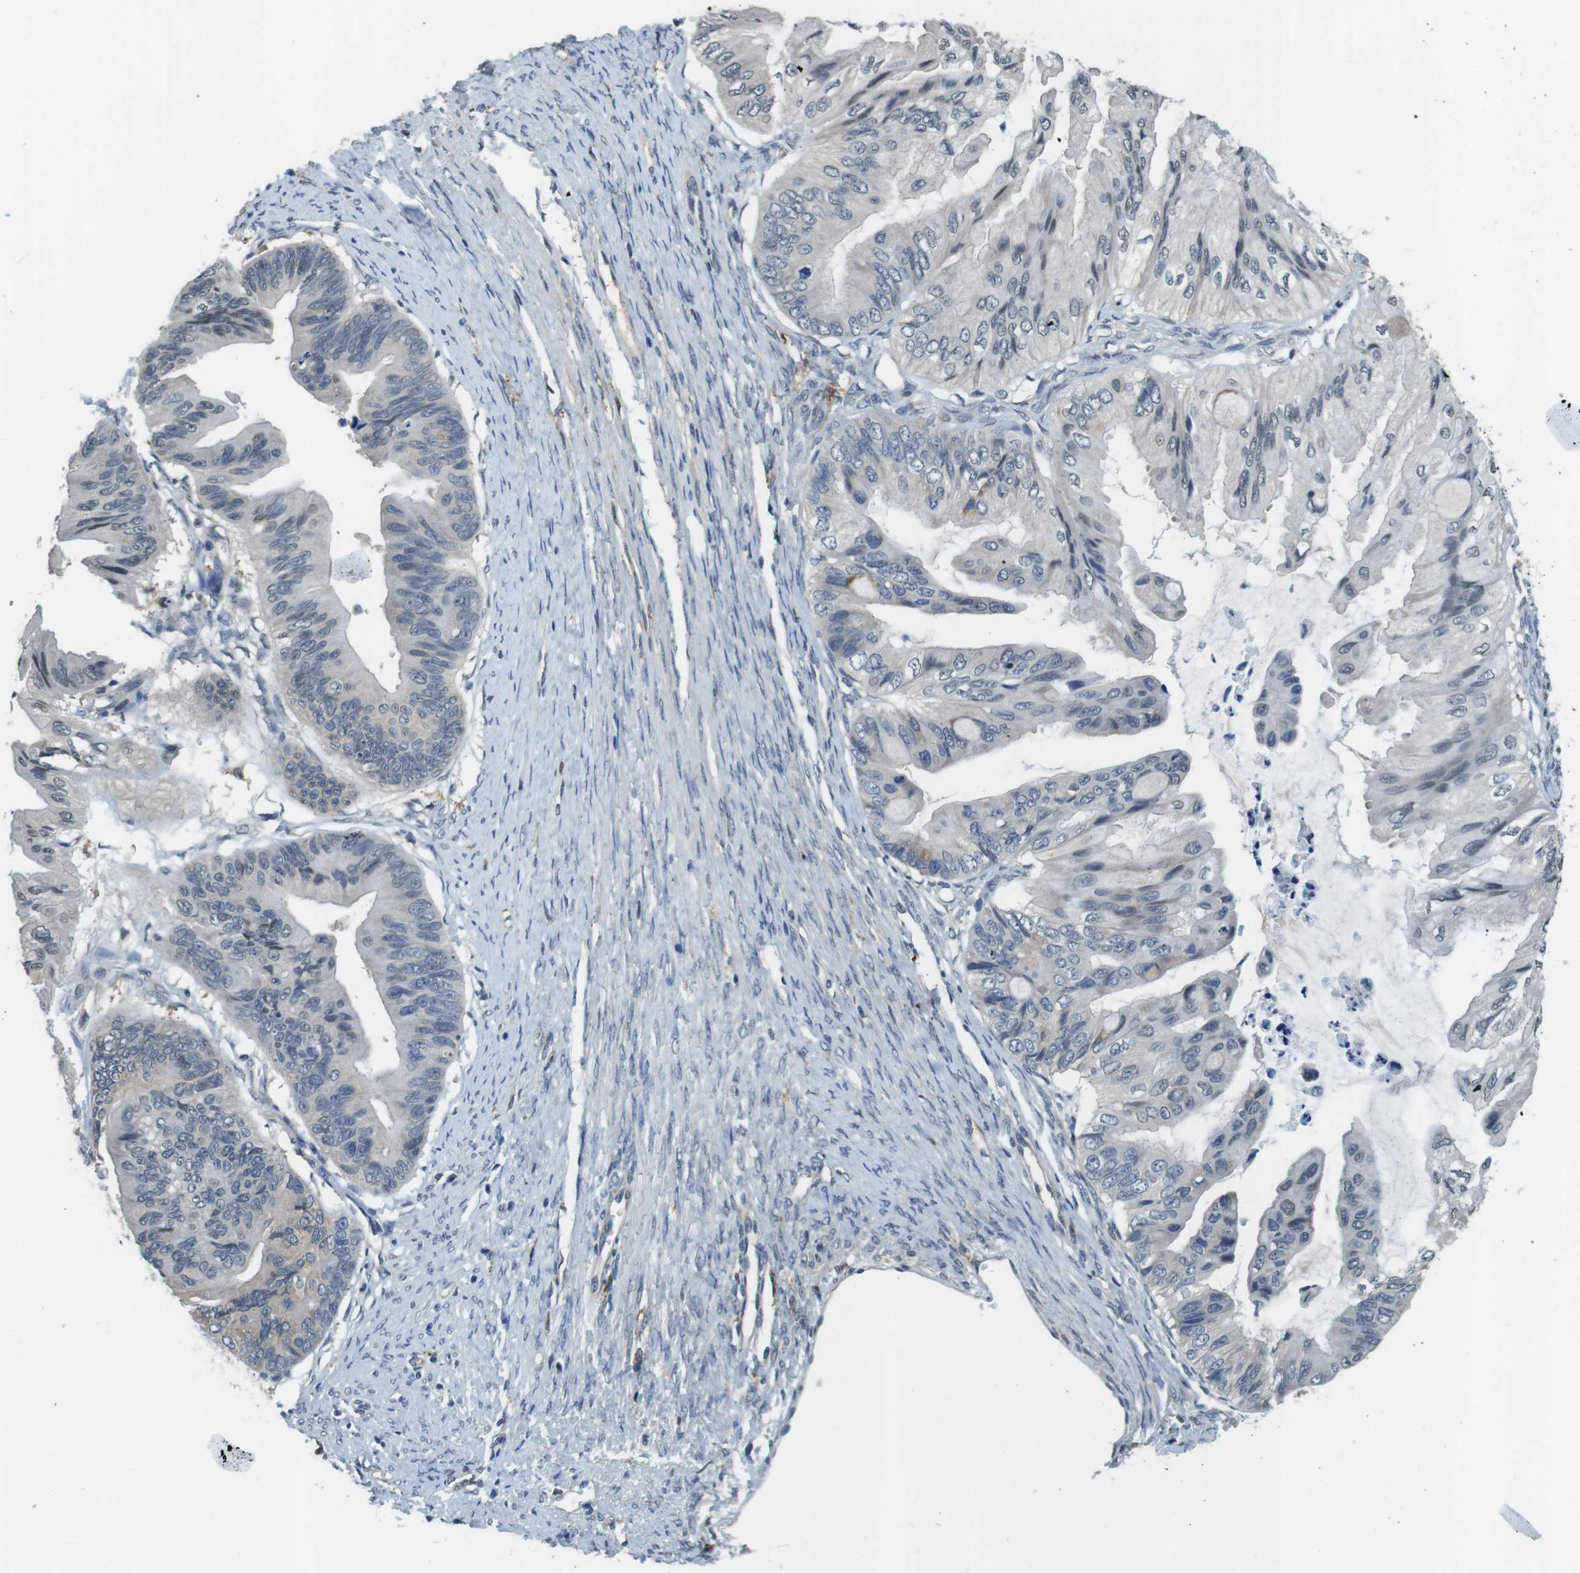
{"staining": {"intensity": "negative", "quantity": "none", "location": "none"}, "tissue": "ovarian cancer", "cell_type": "Tumor cells", "image_type": "cancer", "snomed": [{"axis": "morphology", "description": "Cystadenocarcinoma, mucinous, NOS"}, {"axis": "topography", "description": "Ovary"}], "caption": "Immunohistochemistry (IHC) photomicrograph of human ovarian mucinous cystadenocarcinoma stained for a protein (brown), which shows no positivity in tumor cells. (IHC, brightfield microscopy, high magnification).", "gene": "CD163L1", "patient": {"sex": "female", "age": 61}}